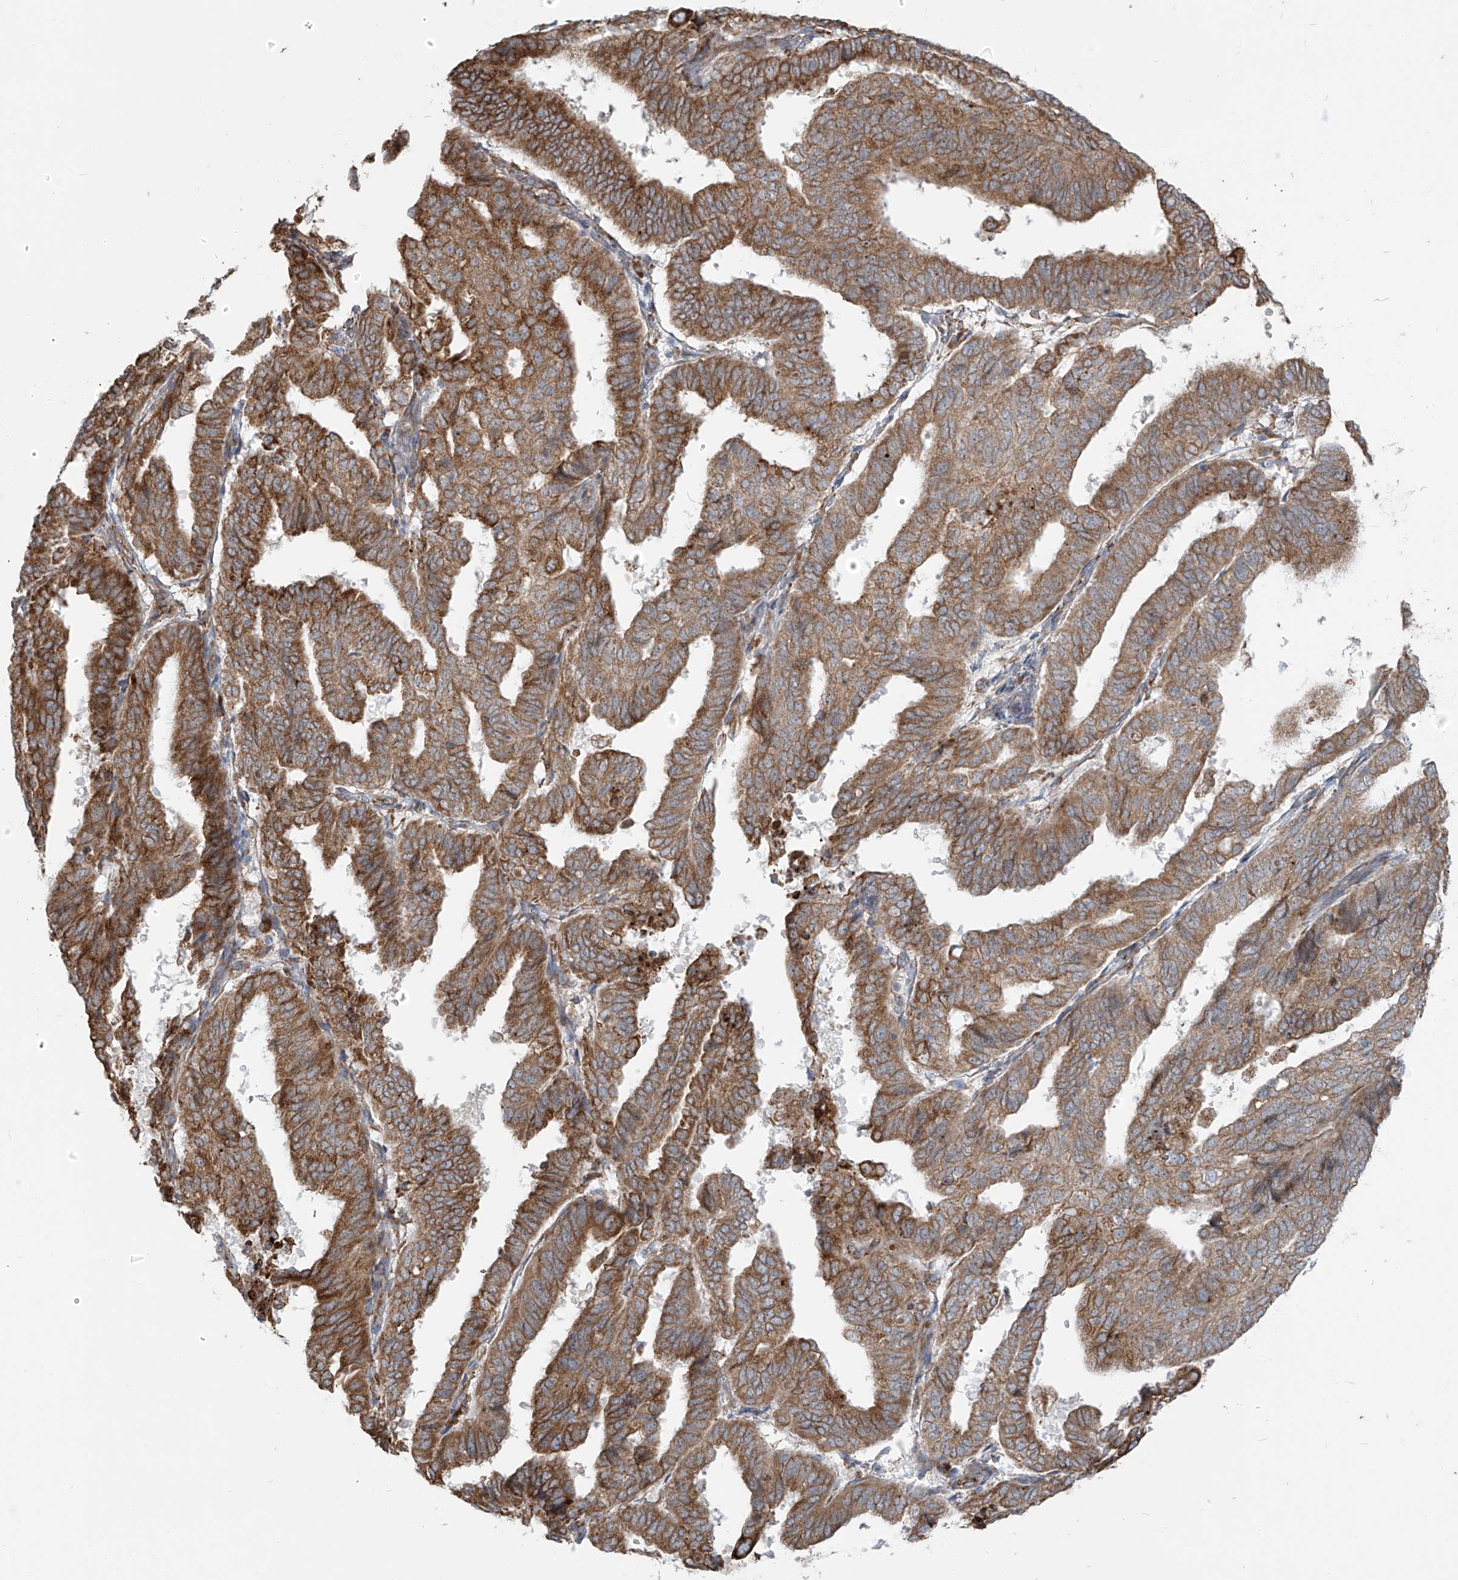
{"staining": {"intensity": "moderate", "quantity": ">75%", "location": "cytoplasmic/membranous"}, "tissue": "endometrial cancer", "cell_type": "Tumor cells", "image_type": "cancer", "snomed": [{"axis": "morphology", "description": "Adenocarcinoma, NOS"}, {"axis": "topography", "description": "Uterus"}], "caption": "Human endometrial cancer (adenocarcinoma) stained with a protein marker exhibits moderate staining in tumor cells.", "gene": "KATNIP", "patient": {"sex": "female", "age": 77}}